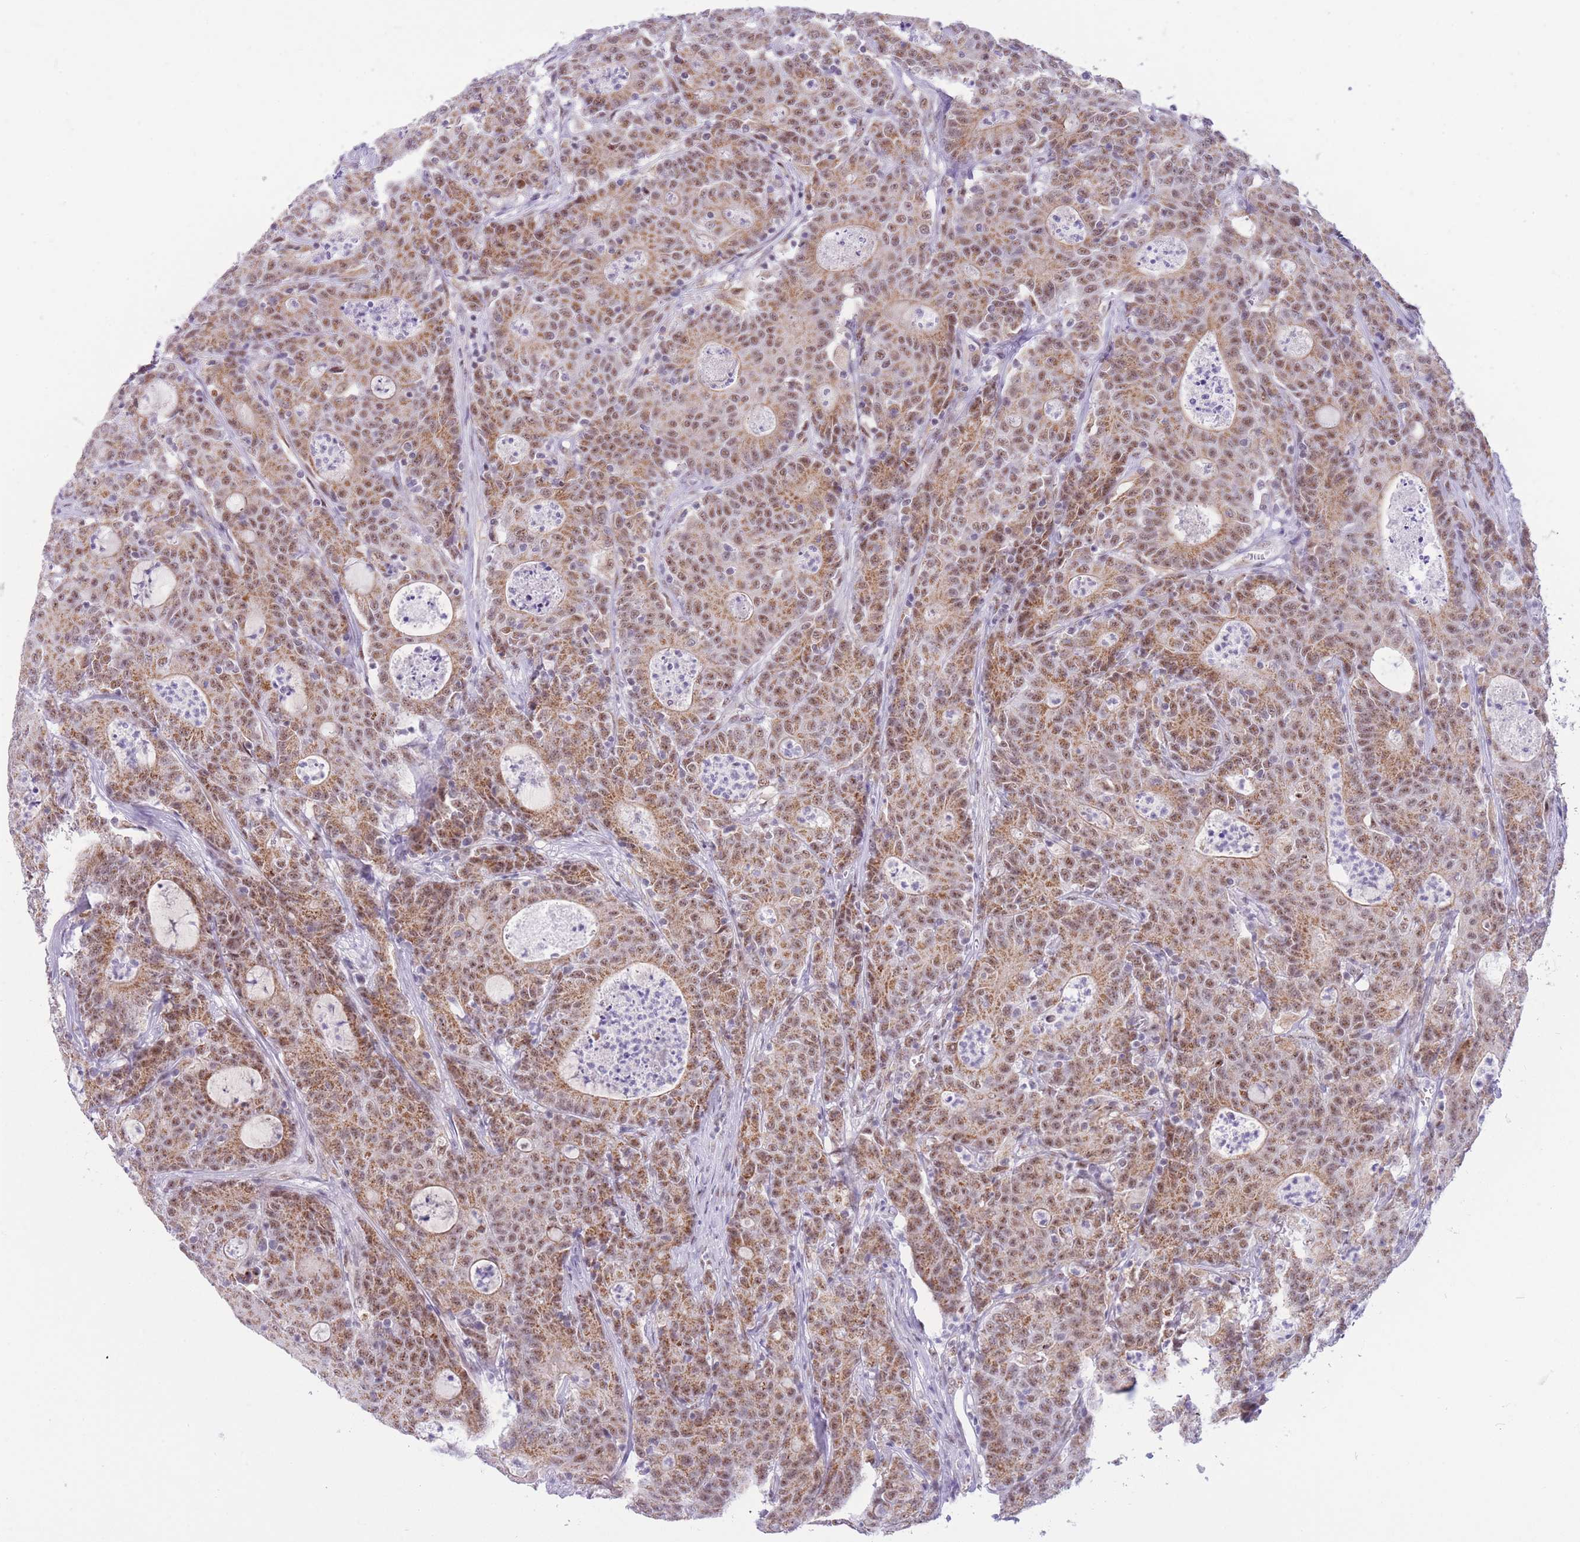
{"staining": {"intensity": "moderate", "quantity": ">75%", "location": "cytoplasmic/membranous,nuclear"}, "tissue": "colorectal cancer", "cell_type": "Tumor cells", "image_type": "cancer", "snomed": [{"axis": "morphology", "description": "Adenocarcinoma, NOS"}, {"axis": "topography", "description": "Colon"}], "caption": "Immunohistochemistry (DAB) staining of human adenocarcinoma (colorectal) reveals moderate cytoplasmic/membranous and nuclear protein staining in about >75% of tumor cells. The protein of interest is stained brown, and the nuclei are stained in blue (DAB (3,3'-diaminobenzidine) IHC with brightfield microscopy, high magnification).", "gene": "CYP2B6", "patient": {"sex": "male", "age": 83}}